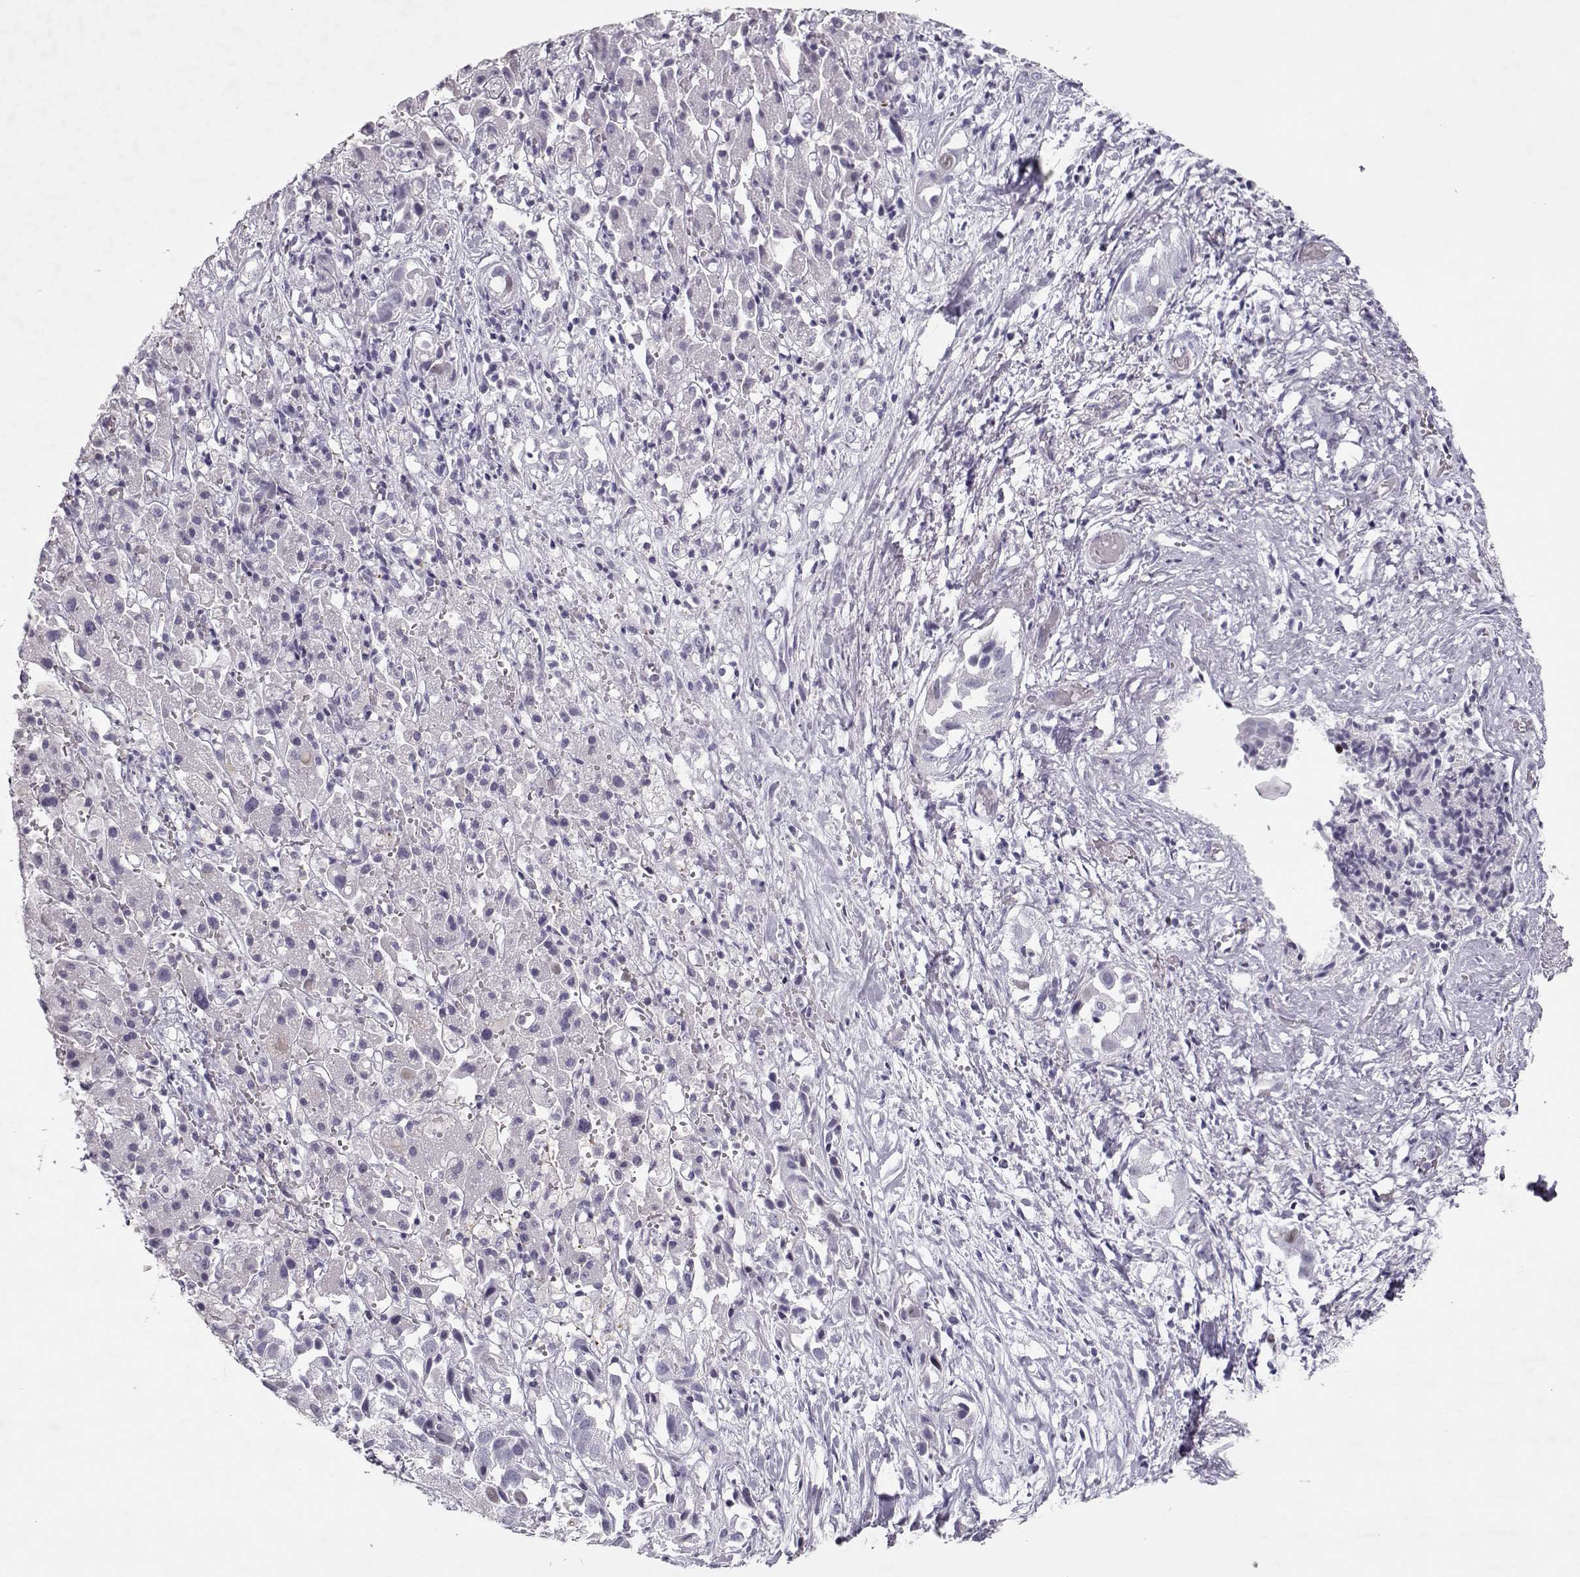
{"staining": {"intensity": "negative", "quantity": "none", "location": "none"}, "tissue": "liver cancer", "cell_type": "Tumor cells", "image_type": "cancer", "snomed": [{"axis": "morphology", "description": "Cholangiocarcinoma"}, {"axis": "topography", "description": "Liver"}], "caption": "Immunohistochemistry of human liver cholangiocarcinoma demonstrates no positivity in tumor cells.", "gene": "SGO1", "patient": {"sex": "female", "age": 52}}